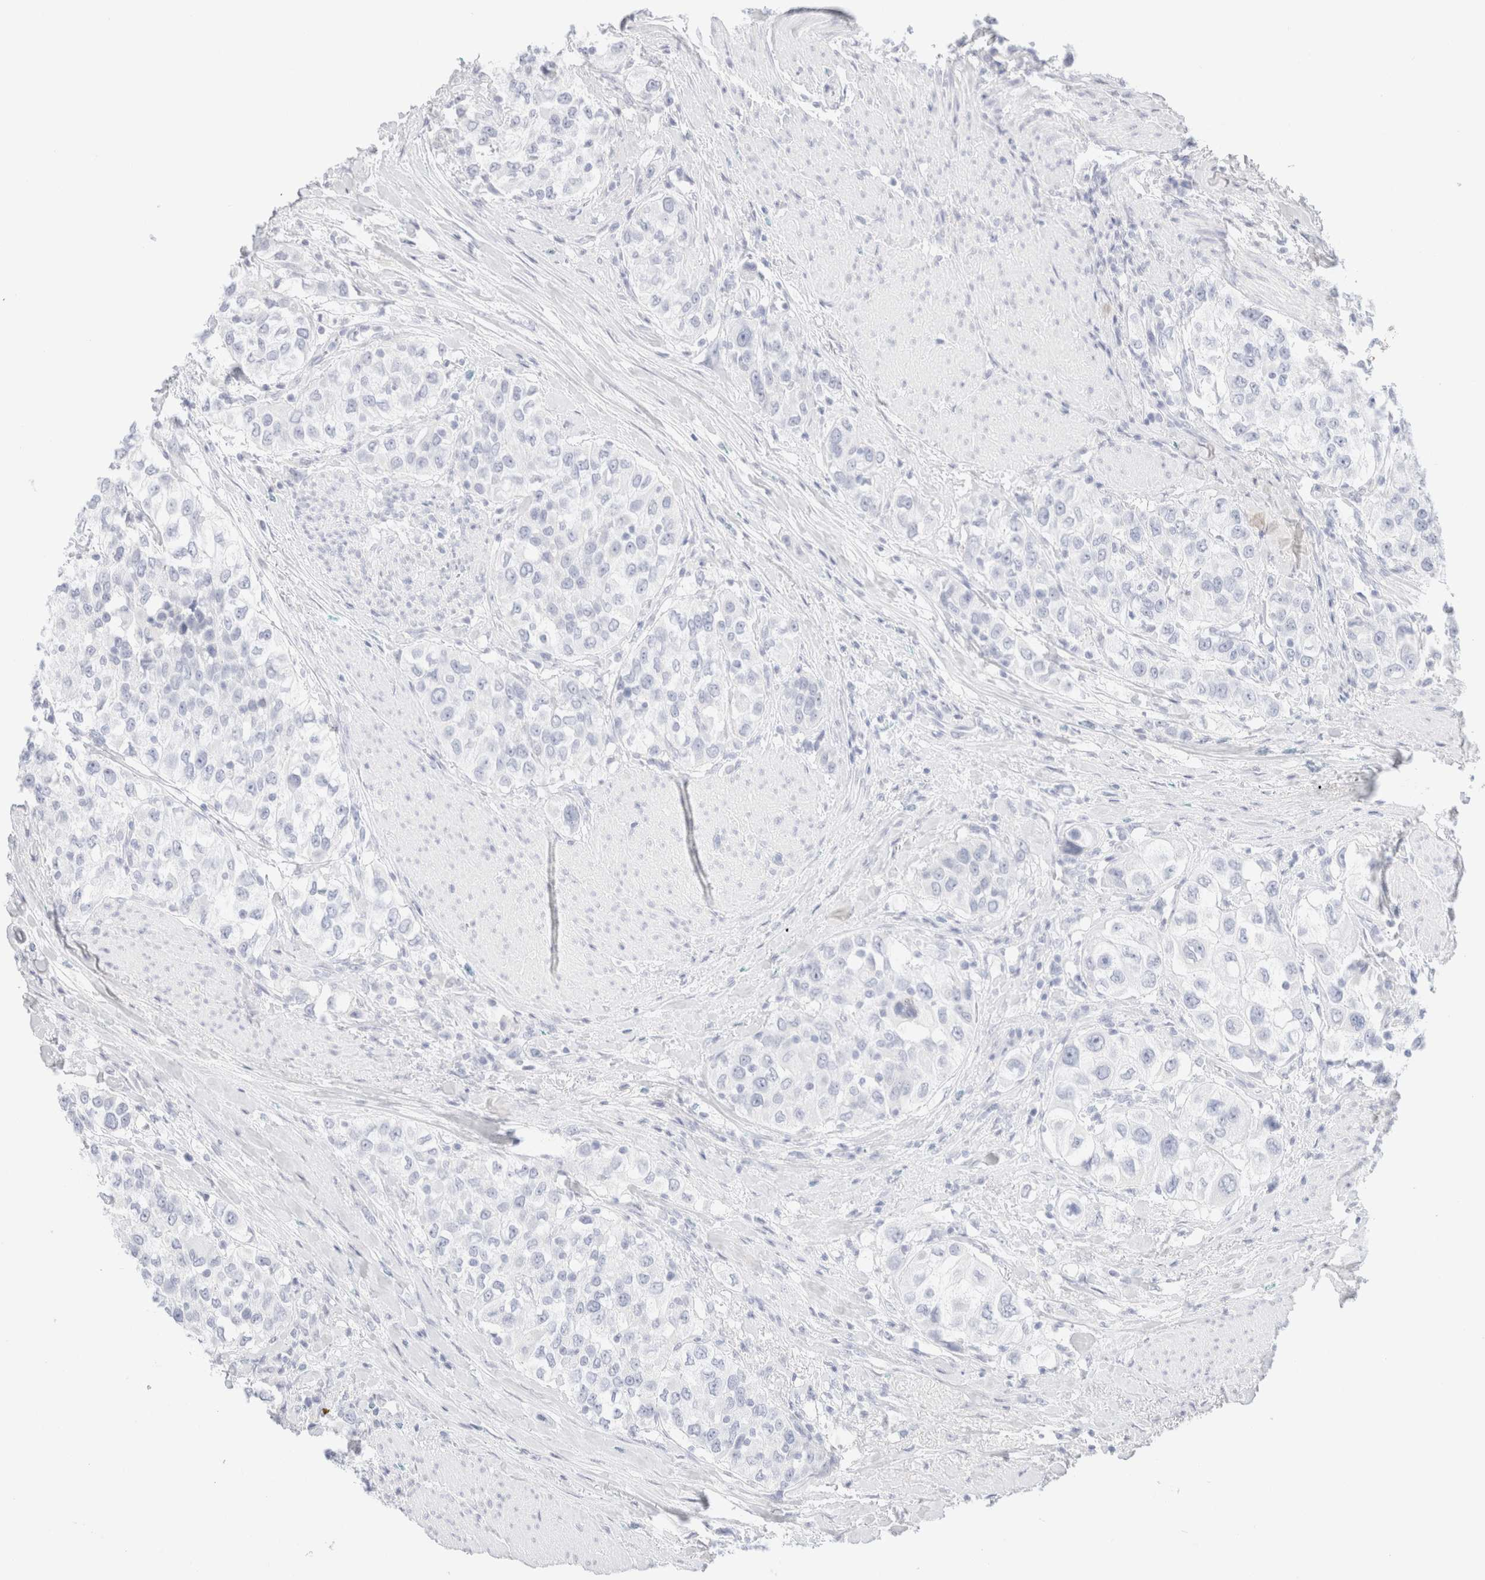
{"staining": {"intensity": "negative", "quantity": "none", "location": "none"}, "tissue": "urothelial cancer", "cell_type": "Tumor cells", "image_type": "cancer", "snomed": [{"axis": "morphology", "description": "Urothelial carcinoma, High grade"}, {"axis": "topography", "description": "Urinary bladder"}], "caption": "Immunohistochemistry (IHC) of human urothelial carcinoma (high-grade) shows no positivity in tumor cells.", "gene": "KRT15", "patient": {"sex": "female", "age": 80}}